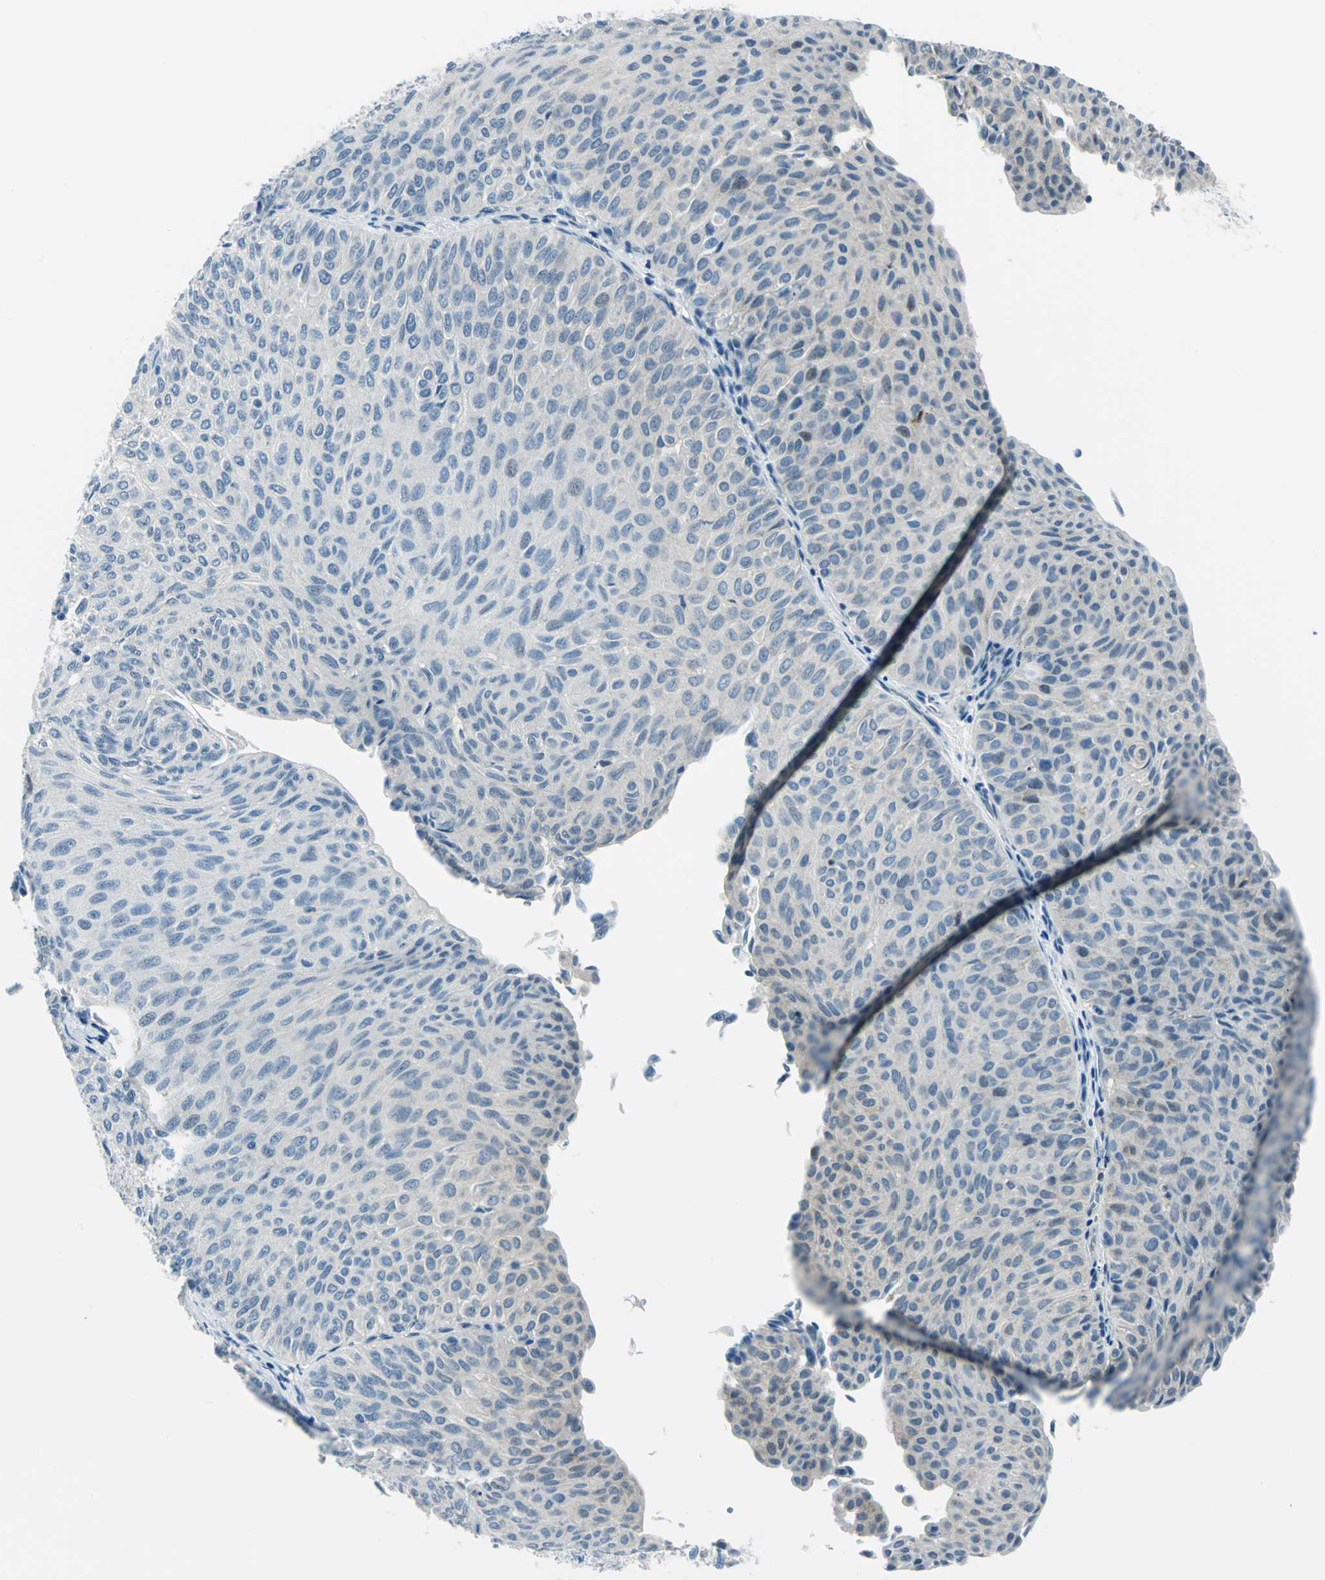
{"staining": {"intensity": "weak", "quantity": "<25%", "location": "cytoplasmic/membranous,nuclear"}, "tissue": "urothelial cancer", "cell_type": "Tumor cells", "image_type": "cancer", "snomed": [{"axis": "morphology", "description": "Urothelial carcinoma, Low grade"}, {"axis": "topography", "description": "Urinary bladder"}], "caption": "Immunohistochemistry (IHC) image of neoplastic tissue: urothelial cancer stained with DAB reveals no significant protein staining in tumor cells.", "gene": "AKR1A1", "patient": {"sex": "male", "age": 78}}